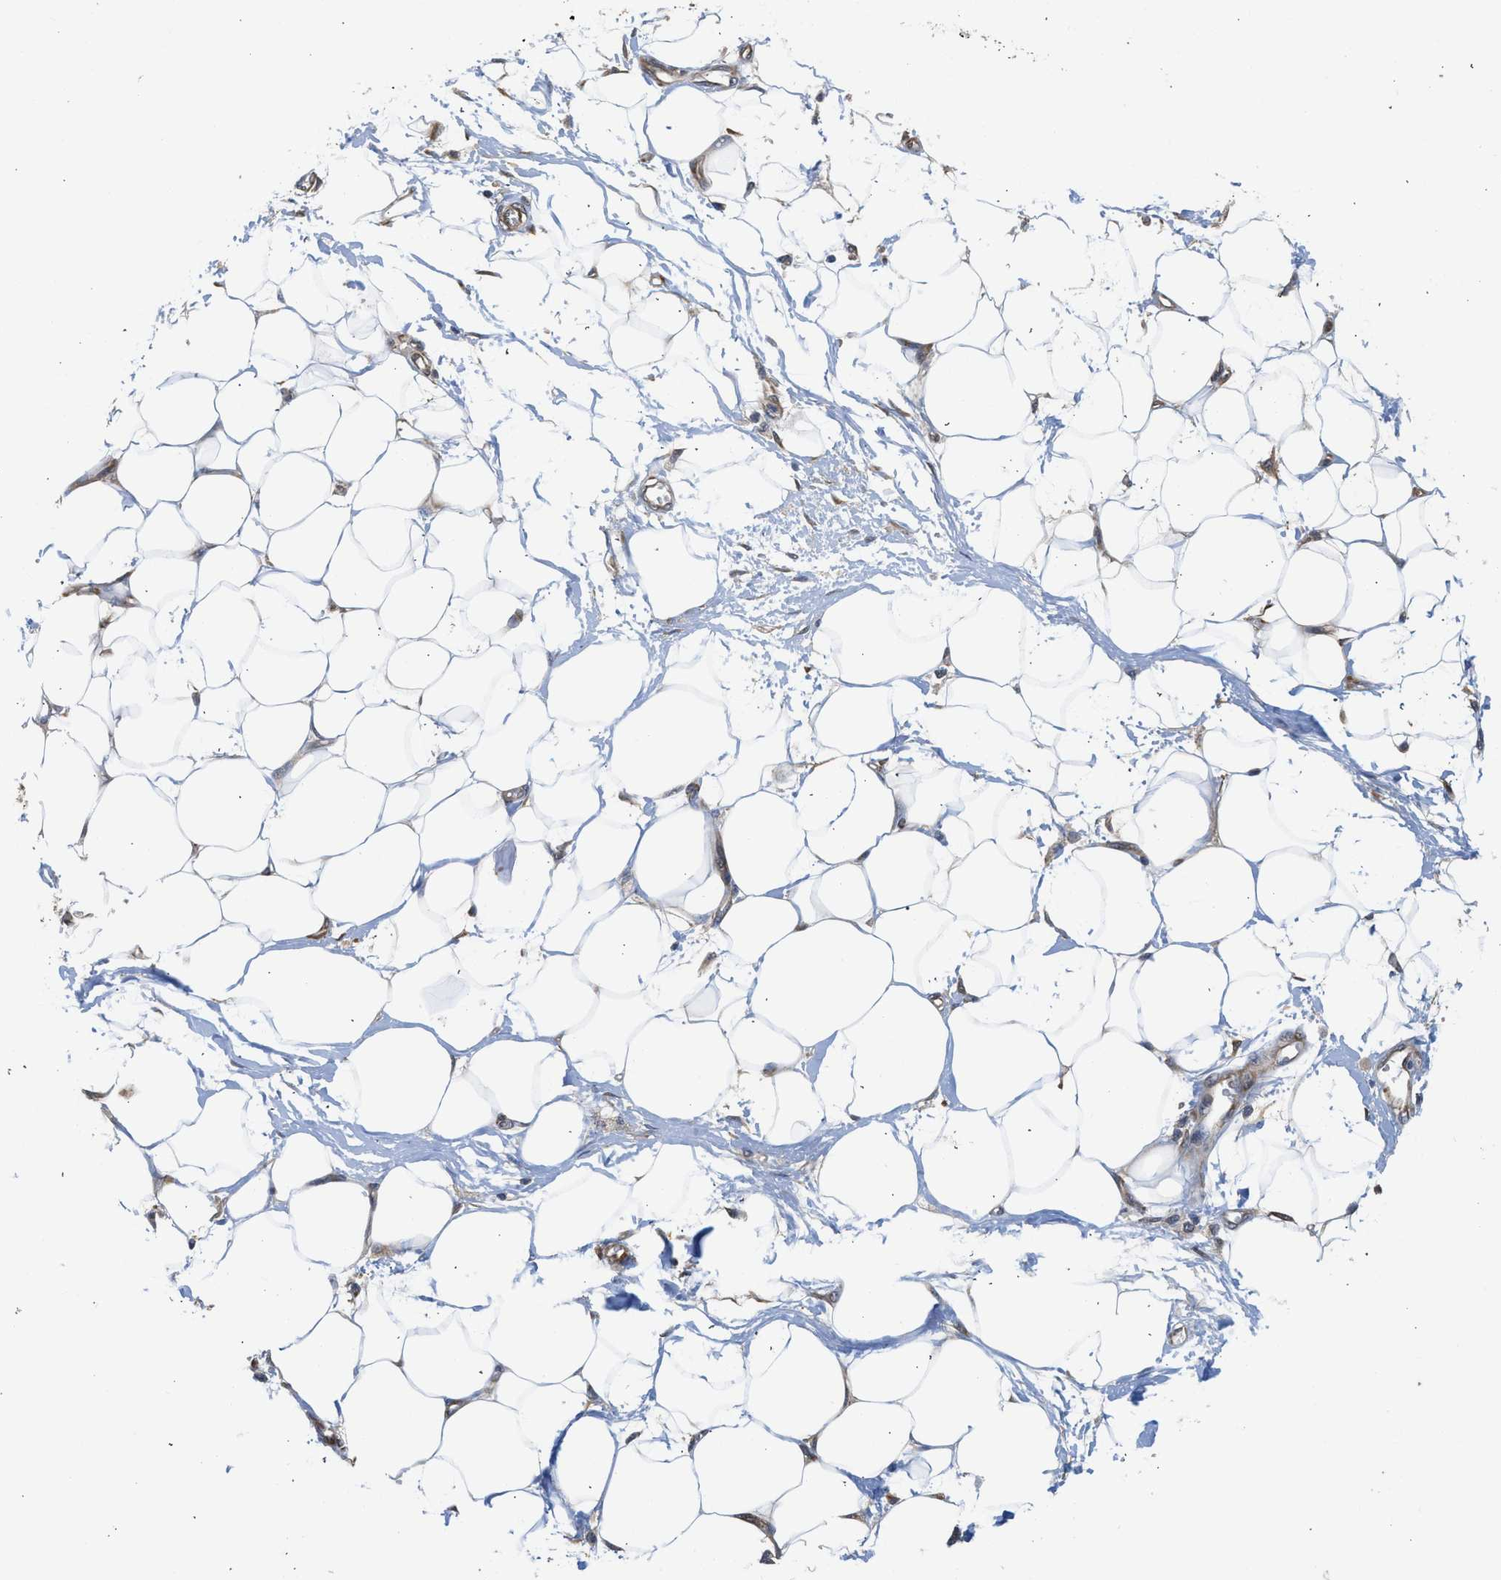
{"staining": {"intensity": "negative", "quantity": "none", "location": "none"}, "tissue": "adipose tissue", "cell_type": "Adipocytes", "image_type": "normal", "snomed": [{"axis": "morphology", "description": "Normal tissue, NOS"}, {"axis": "morphology", "description": "Urothelial carcinoma, High grade"}, {"axis": "topography", "description": "Vascular tissue"}, {"axis": "topography", "description": "Urinary bladder"}], "caption": "Immunohistochemical staining of normal human adipose tissue reveals no significant expression in adipocytes.", "gene": "POLG2", "patient": {"sex": "female", "age": 56}}